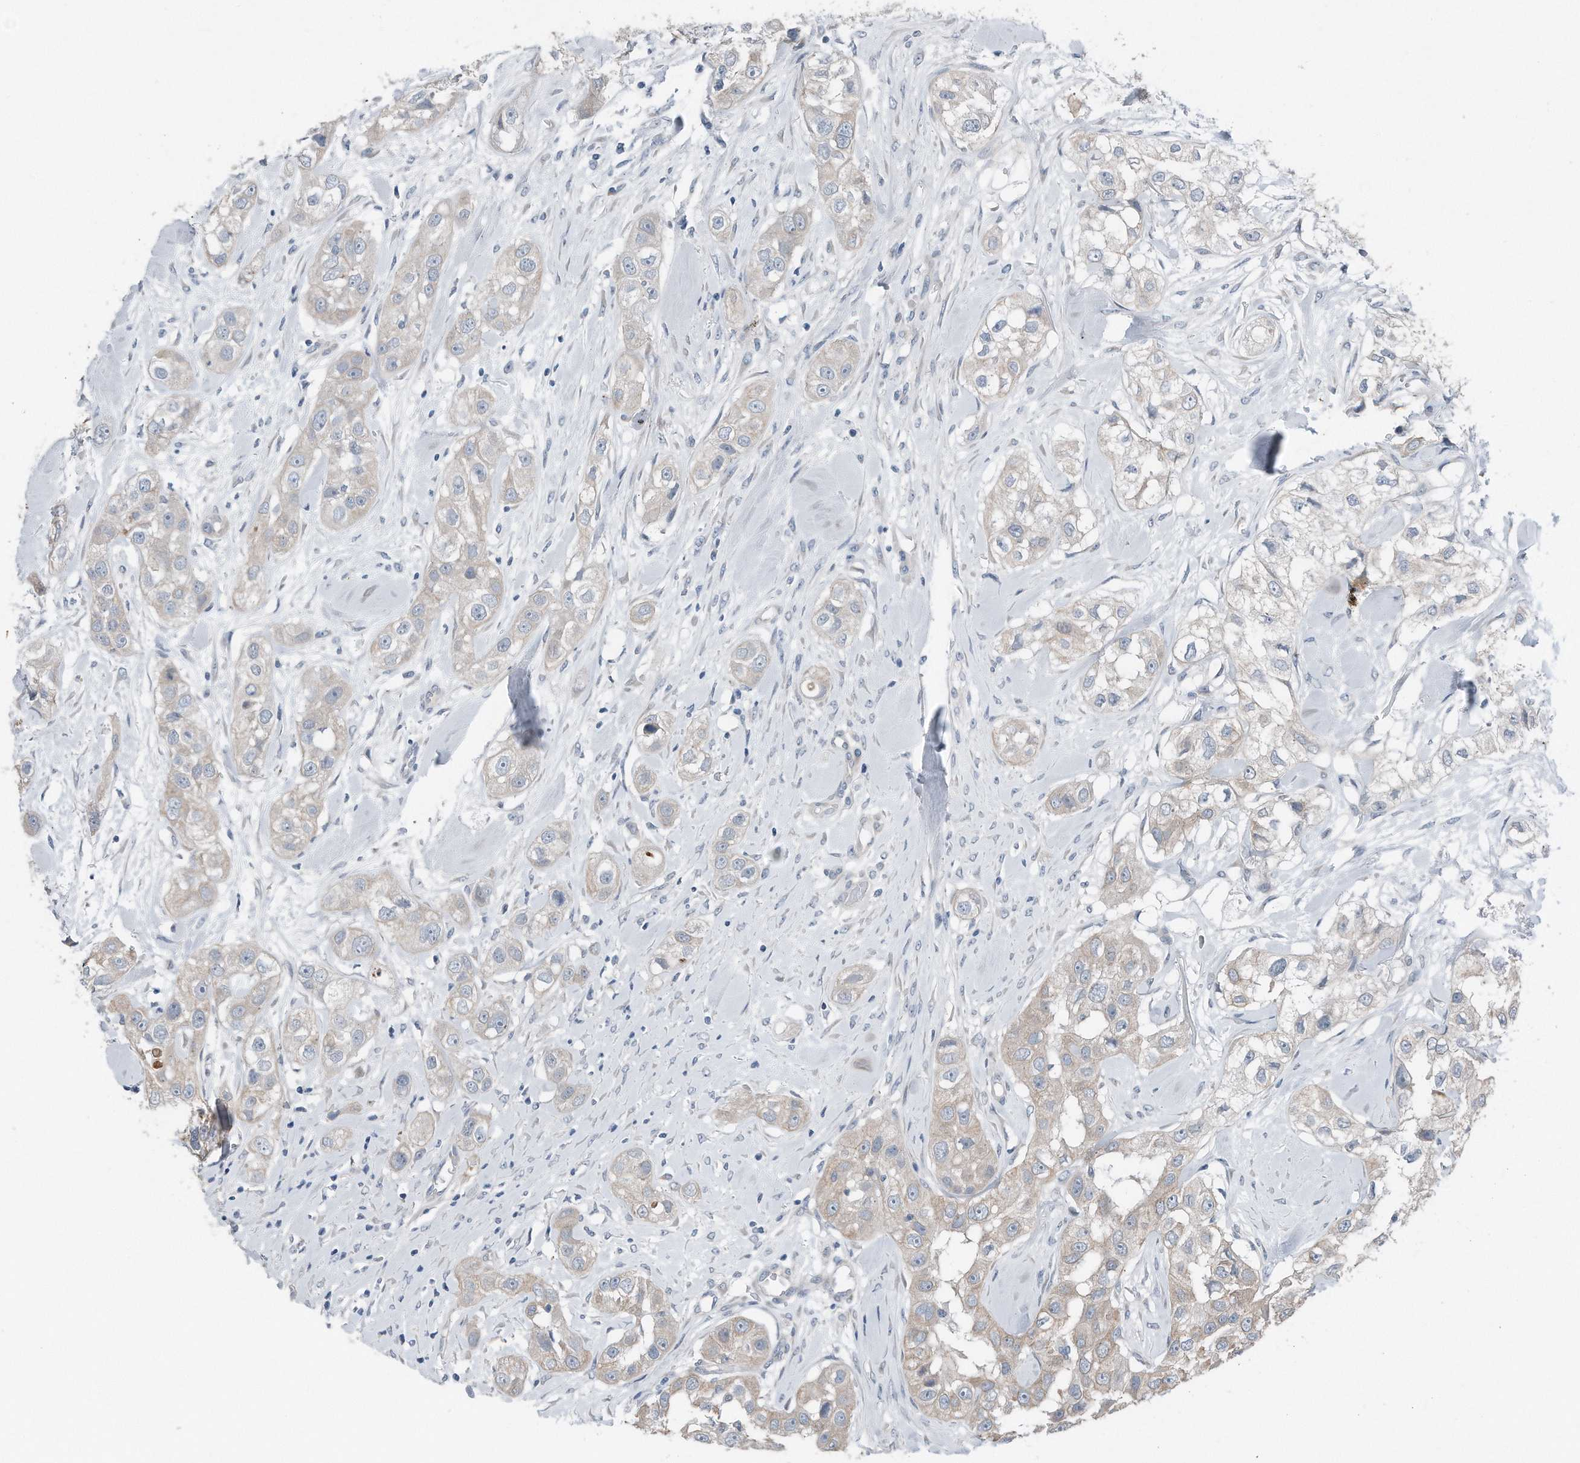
{"staining": {"intensity": "weak", "quantity": "<25%", "location": "cytoplasmic/membranous"}, "tissue": "head and neck cancer", "cell_type": "Tumor cells", "image_type": "cancer", "snomed": [{"axis": "morphology", "description": "Normal tissue, NOS"}, {"axis": "morphology", "description": "Squamous cell carcinoma, NOS"}, {"axis": "topography", "description": "Skeletal muscle"}, {"axis": "topography", "description": "Head-Neck"}], "caption": "This is a image of immunohistochemistry staining of head and neck cancer (squamous cell carcinoma), which shows no positivity in tumor cells.", "gene": "YRDC", "patient": {"sex": "male", "age": 51}}